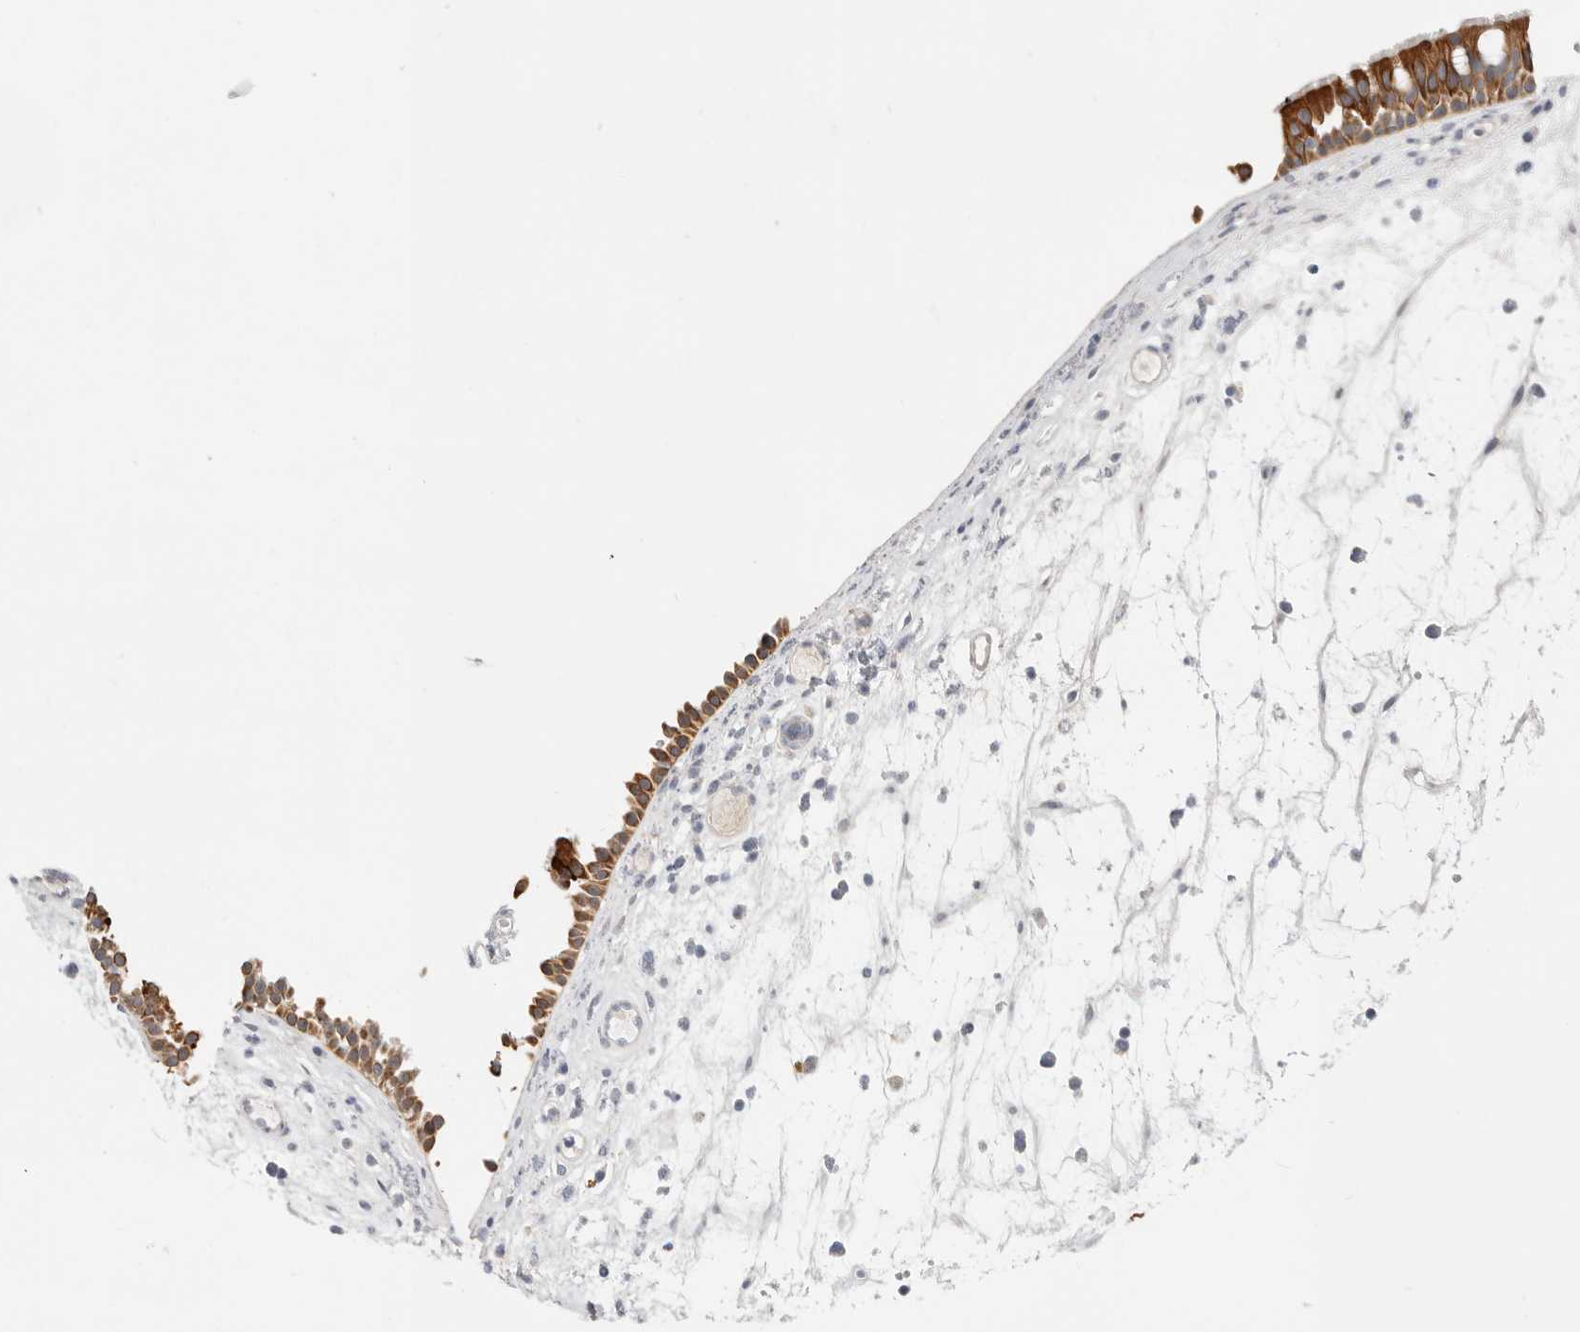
{"staining": {"intensity": "strong", "quantity": ">75%", "location": "cytoplasmic/membranous"}, "tissue": "nasopharynx", "cell_type": "Respiratory epithelial cells", "image_type": "normal", "snomed": [{"axis": "morphology", "description": "Normal tissue, NOS"}, {"axis": "morphology", "description": "Inflammation, NOS"}, {"axis": "morphology", "description": "Malignant melanoma, Metastatic site"}, {"axis": "topography", "description": "Nasopharynx"}], "caption": "Unremarkable nasopharynx demonstrates strong cytoplasmic/membranous expression in approximately >75% of respiratory epithelial cells Using DAB (brown) and hematoxylin (blue) stains, captured at high magnification using brightfield microscopy..", "gene": "USH1C", "patient": {"sex": "male", "age": 70}}